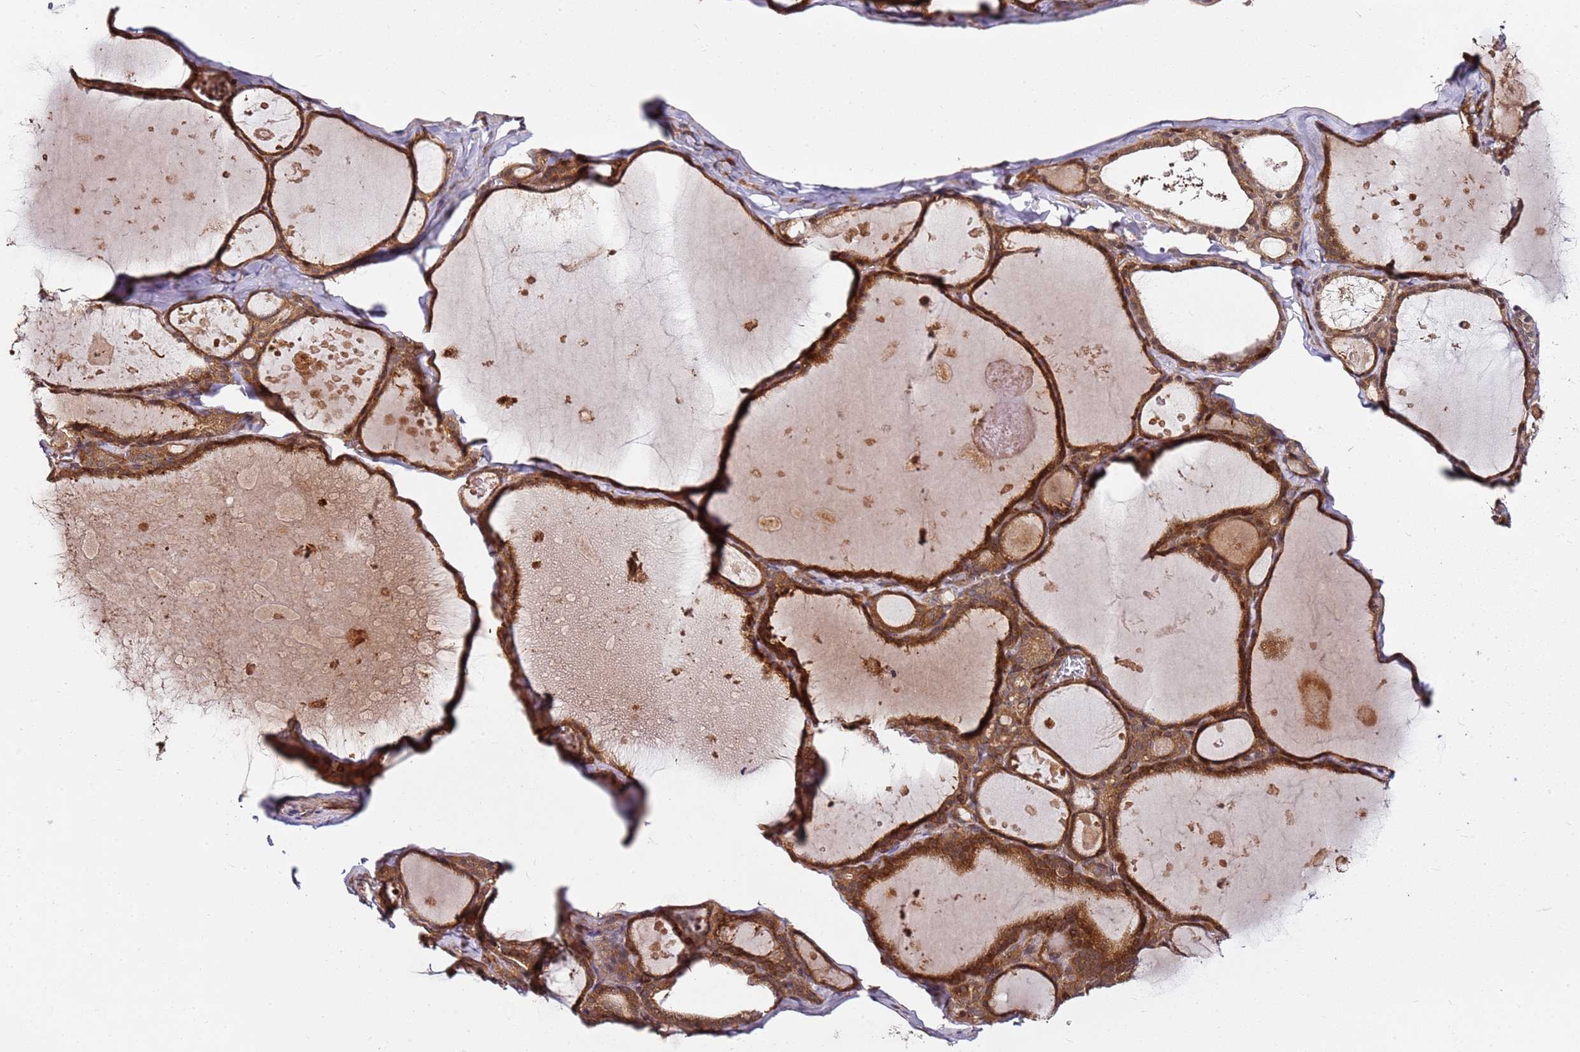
{"staining": {"intensity": "strong", "quantity": ">75%", "location": "cytoplasmic/membranous"}, "tissue": "thyroid gland", "cell_type": "Glandular cells", "image_type": "normal", "snomed": [{"axis": "morphology", "description": "Normal tissue, NOS"}, {"axis": "topography", "description": "Thyroid gland"}], "caption": "This photomicrograph demonstrates immunohistochemistry staining of benign thyroid gland, with high strong cytoplasmic/membranous expression in about >75% of glandular cells.", "gene": "PRMT7", "patient": {"sex": "male", "age": 56}}